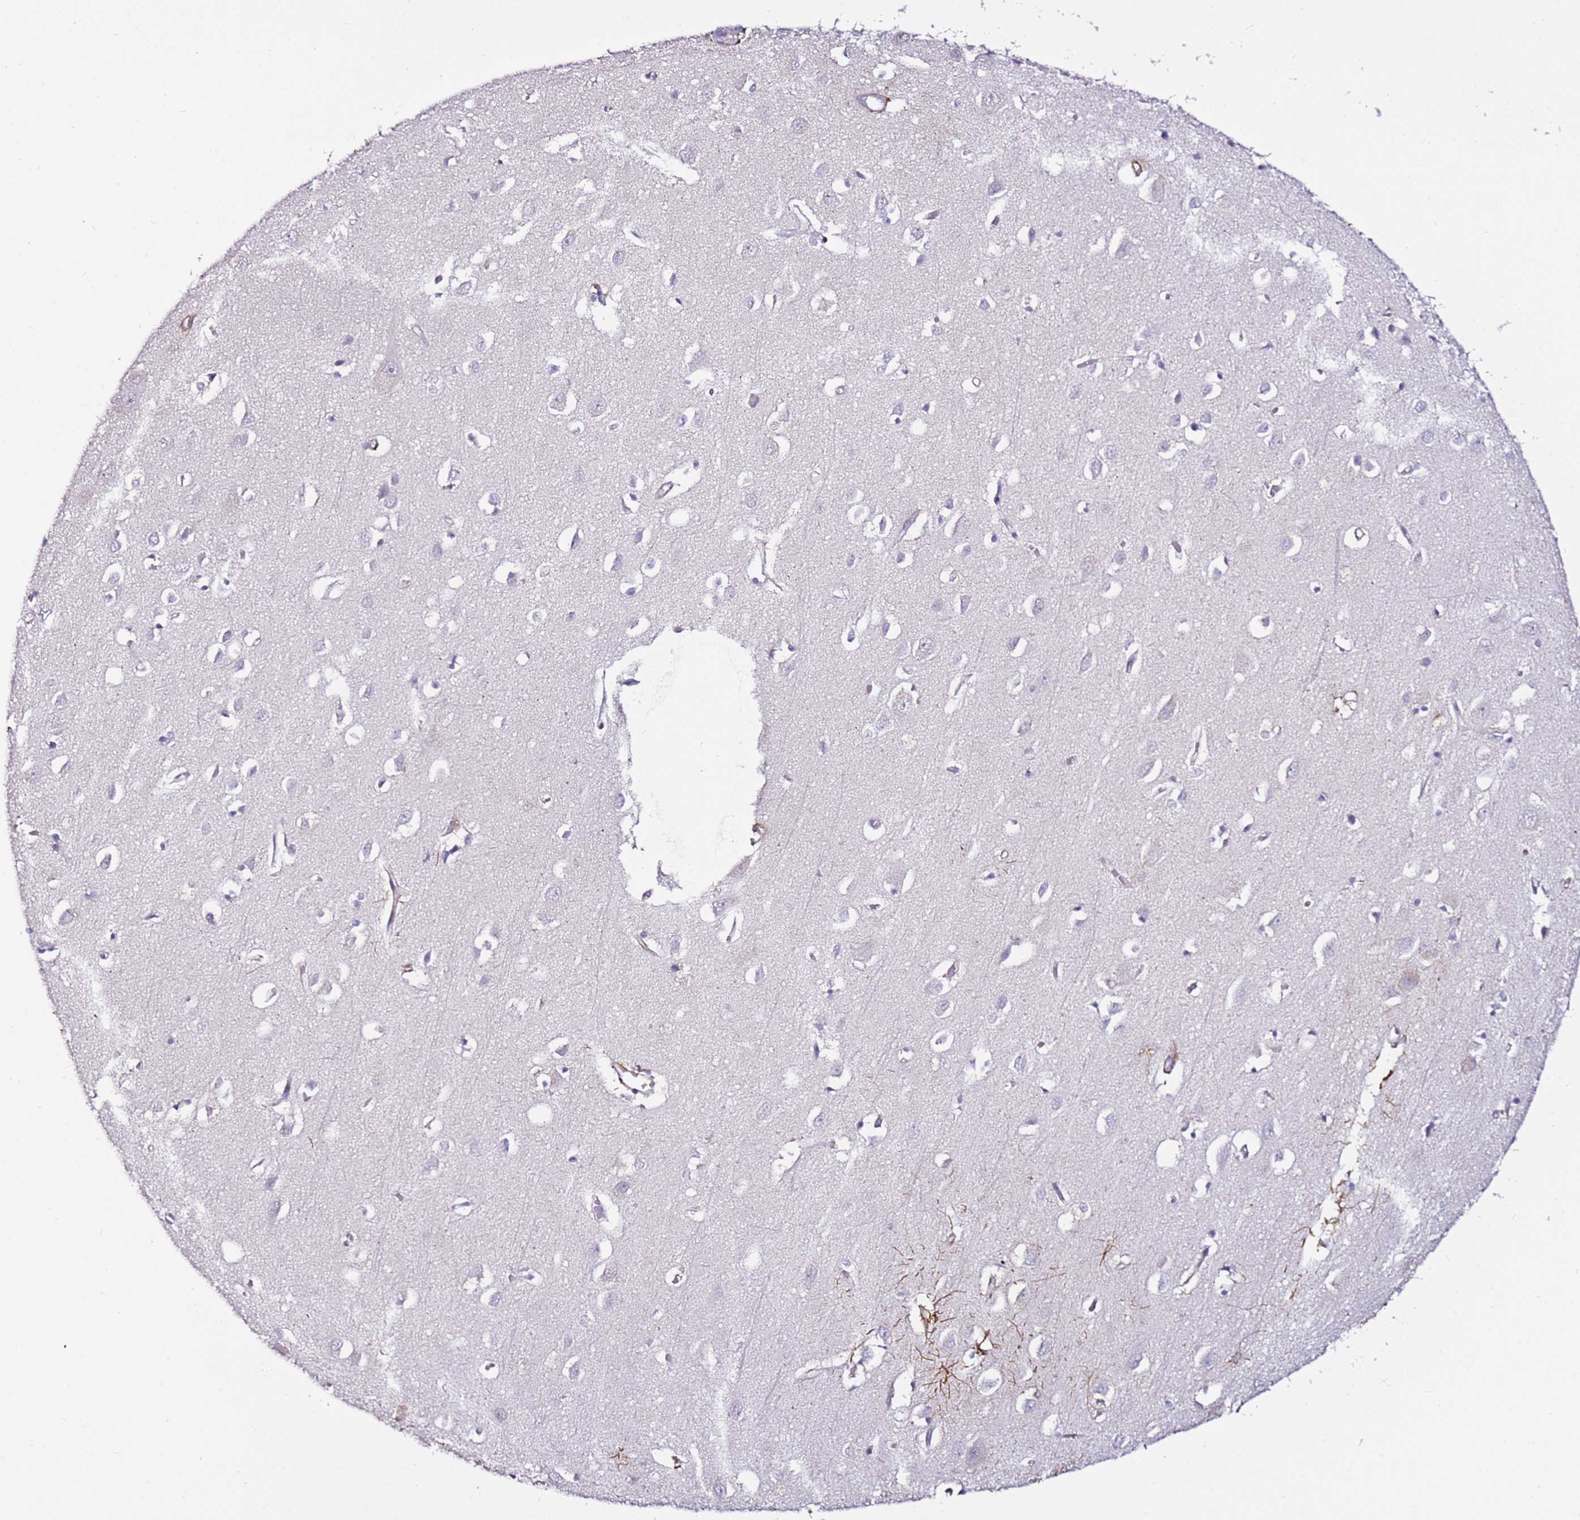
{"staining": {"intensity": "negative", "quantity": "none", "location": "none"}, "tissue": "cerebral cortex", "cell_type": "Endothelial cells", "image_type": "normal", "snomed": [{"axis": "morphology", "description": "Normal tissue, NOS"}, {"axis": "topography", "description": "Cerebral cortex"}], "caption": "This is an immunohistochemistry photomicrograph of unremarkable human cerebral cortex. There is no staining in endothelial cells.", "gene": "SRRM5", "patient": {"sex": "female", "age": 64}}